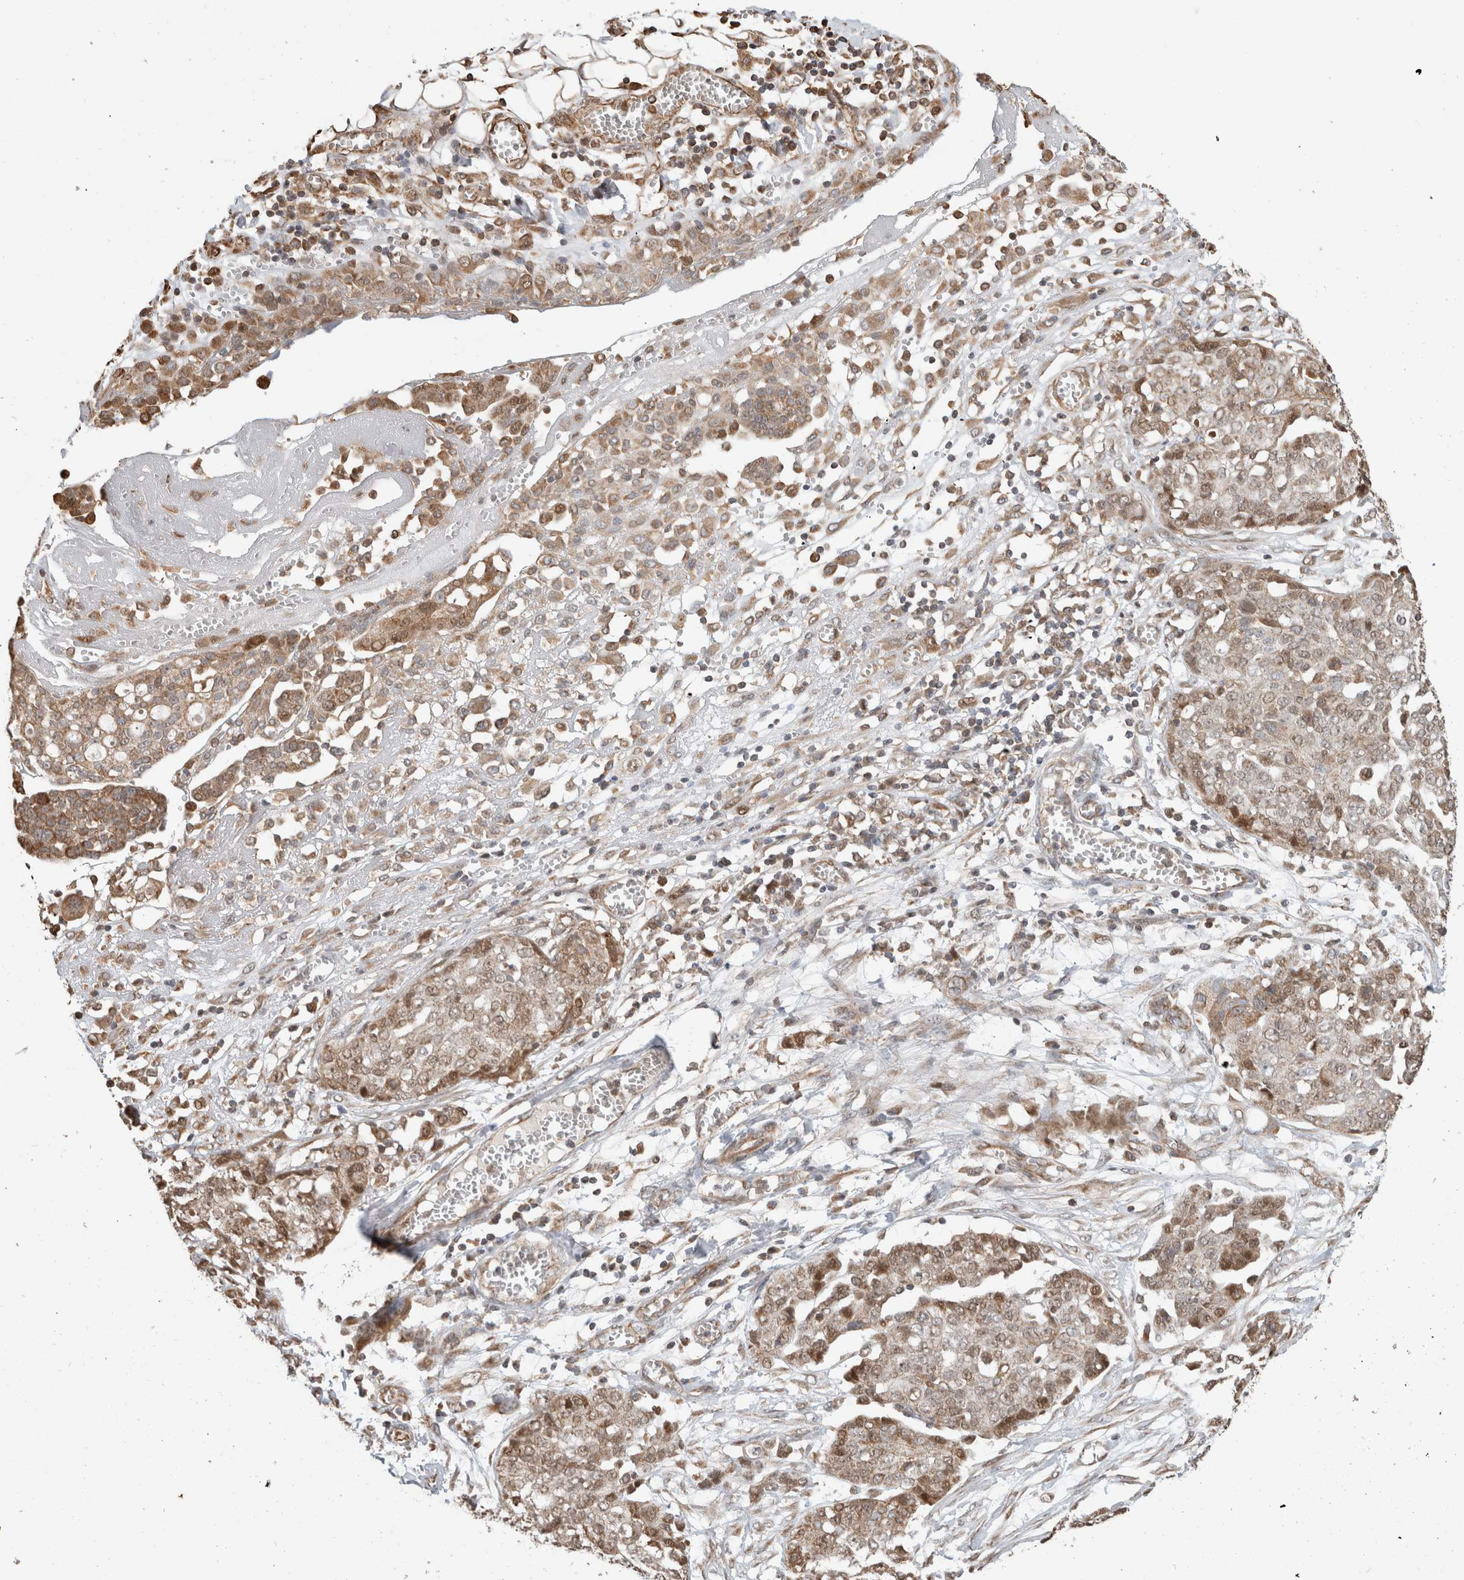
{"staining": {"intensity": "weak", "quantity": ">75%", "location": "cytoplasmic/membranous,nuclear"}, "tissue": "ovarian cancer", "cell_type": "Tumor cells", "image_type": "cancer", "snomed": [{"axis": "morphology", "description": "Cystadenocarcinoma, serous, NOS"}, {"axis": "topography", "description": "Soft tissue"}, {"axis": "topography", "description": "Ovary"}], "caption": "Serous cystadenocarcinoma (ovarian) stained for a protein (brown) reveals weak cytoplasmic/membranous and nuclear positive expression in approximately >75% of tumor cells.", "gene": "GINS4", "patient": {"sex": "female", "age": 57}}